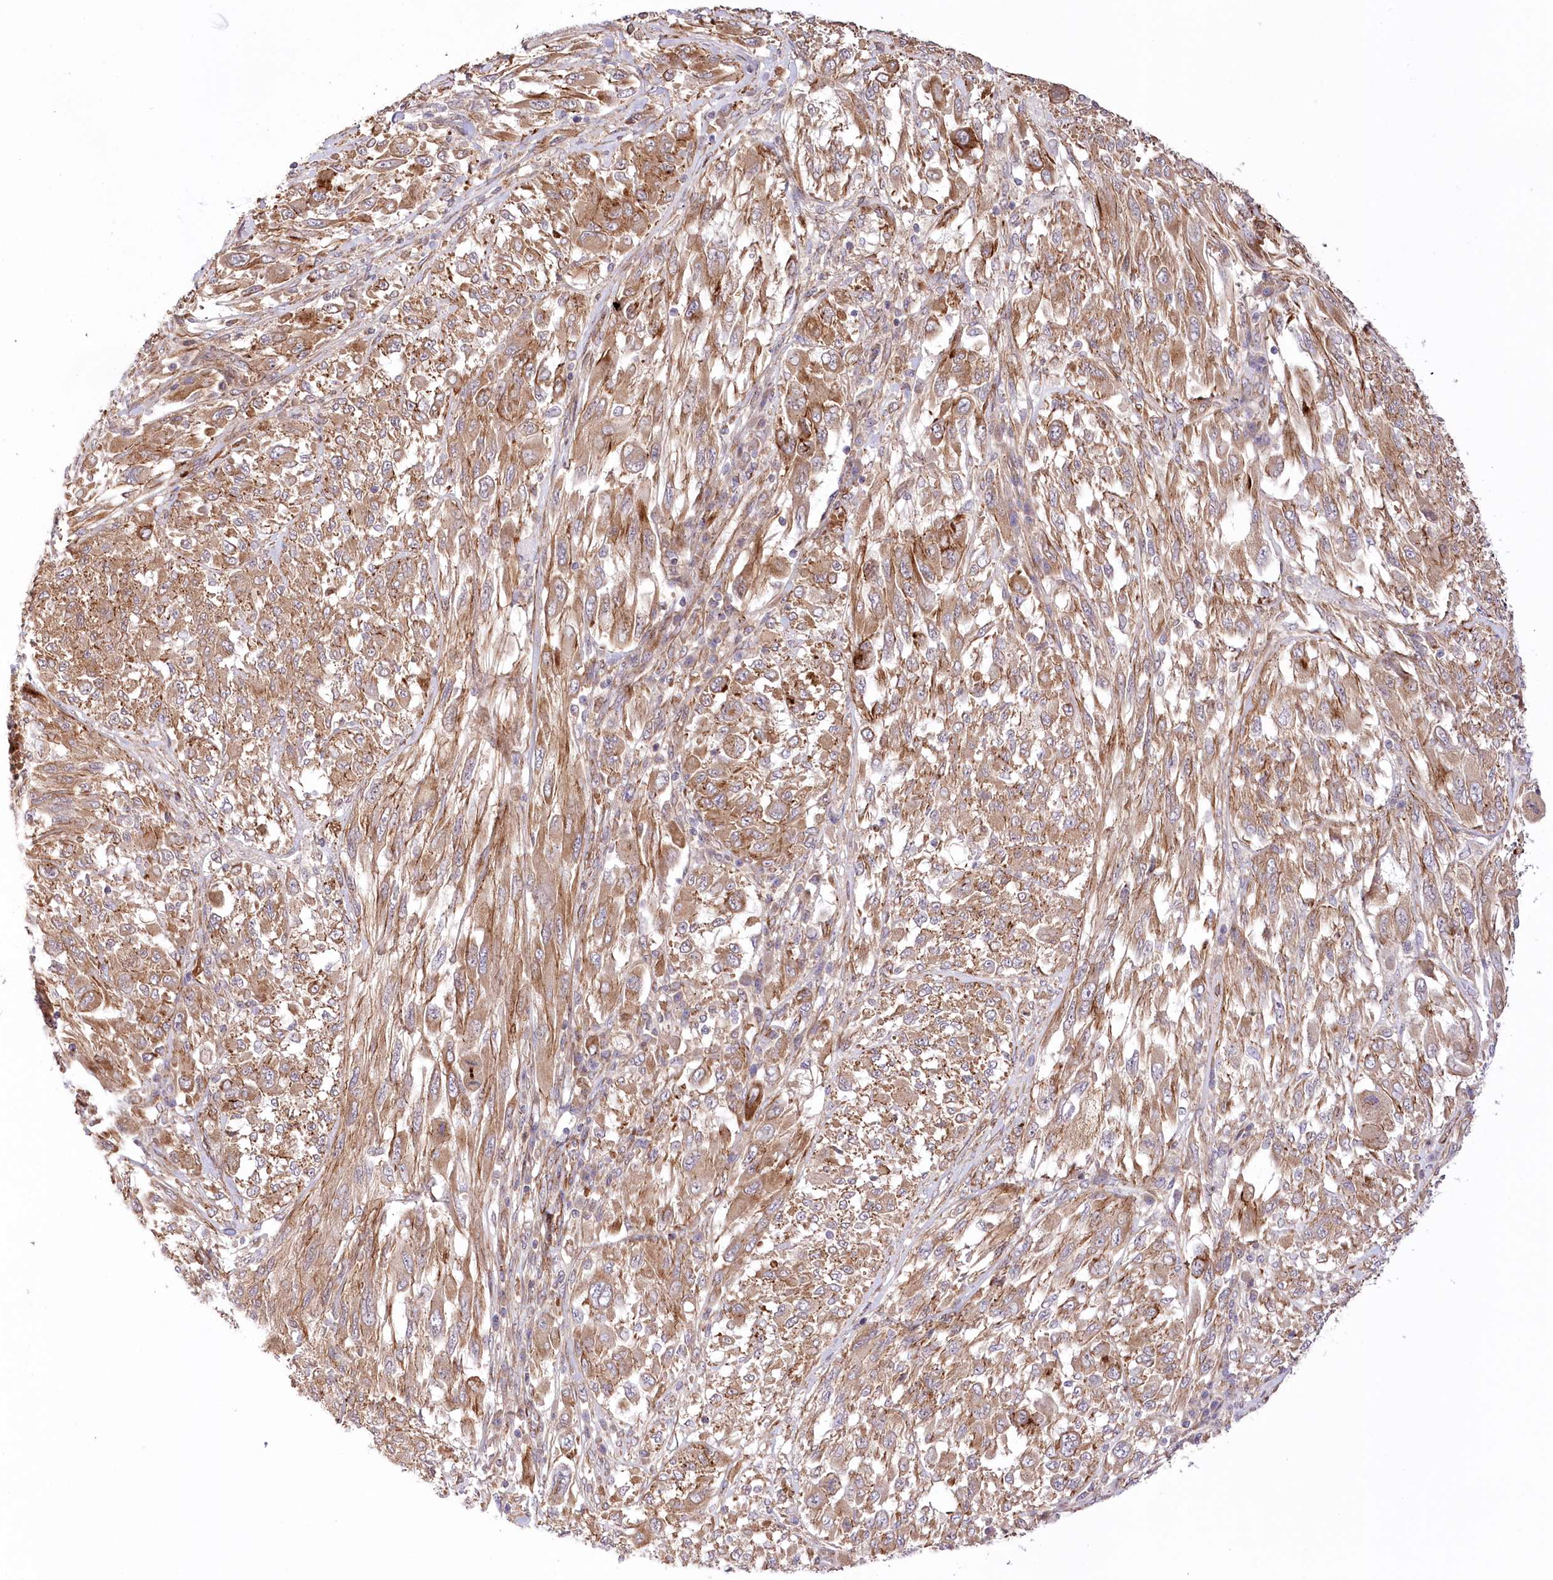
{"staining": {"intensity": "moderate", "quantity": ">75%", "location": "cytoplasmic/membranous"}, "tissue": "melanoma", "cell_type": "Tumor cells", "image_type": "cancer", "snomed": [{"axis": "morphology", "description": "Malignant melanoma, NOS"}, {"axis": "topography", "description": "Skin"}], "caption": "Malignant melanoma stained for a protein (brown) reveals moderate cytoplasmic/membranous positive staining in about >75% of tumor cells.", "gene": "TRUB1", "patient": {"sex": "female", "age": 91}}